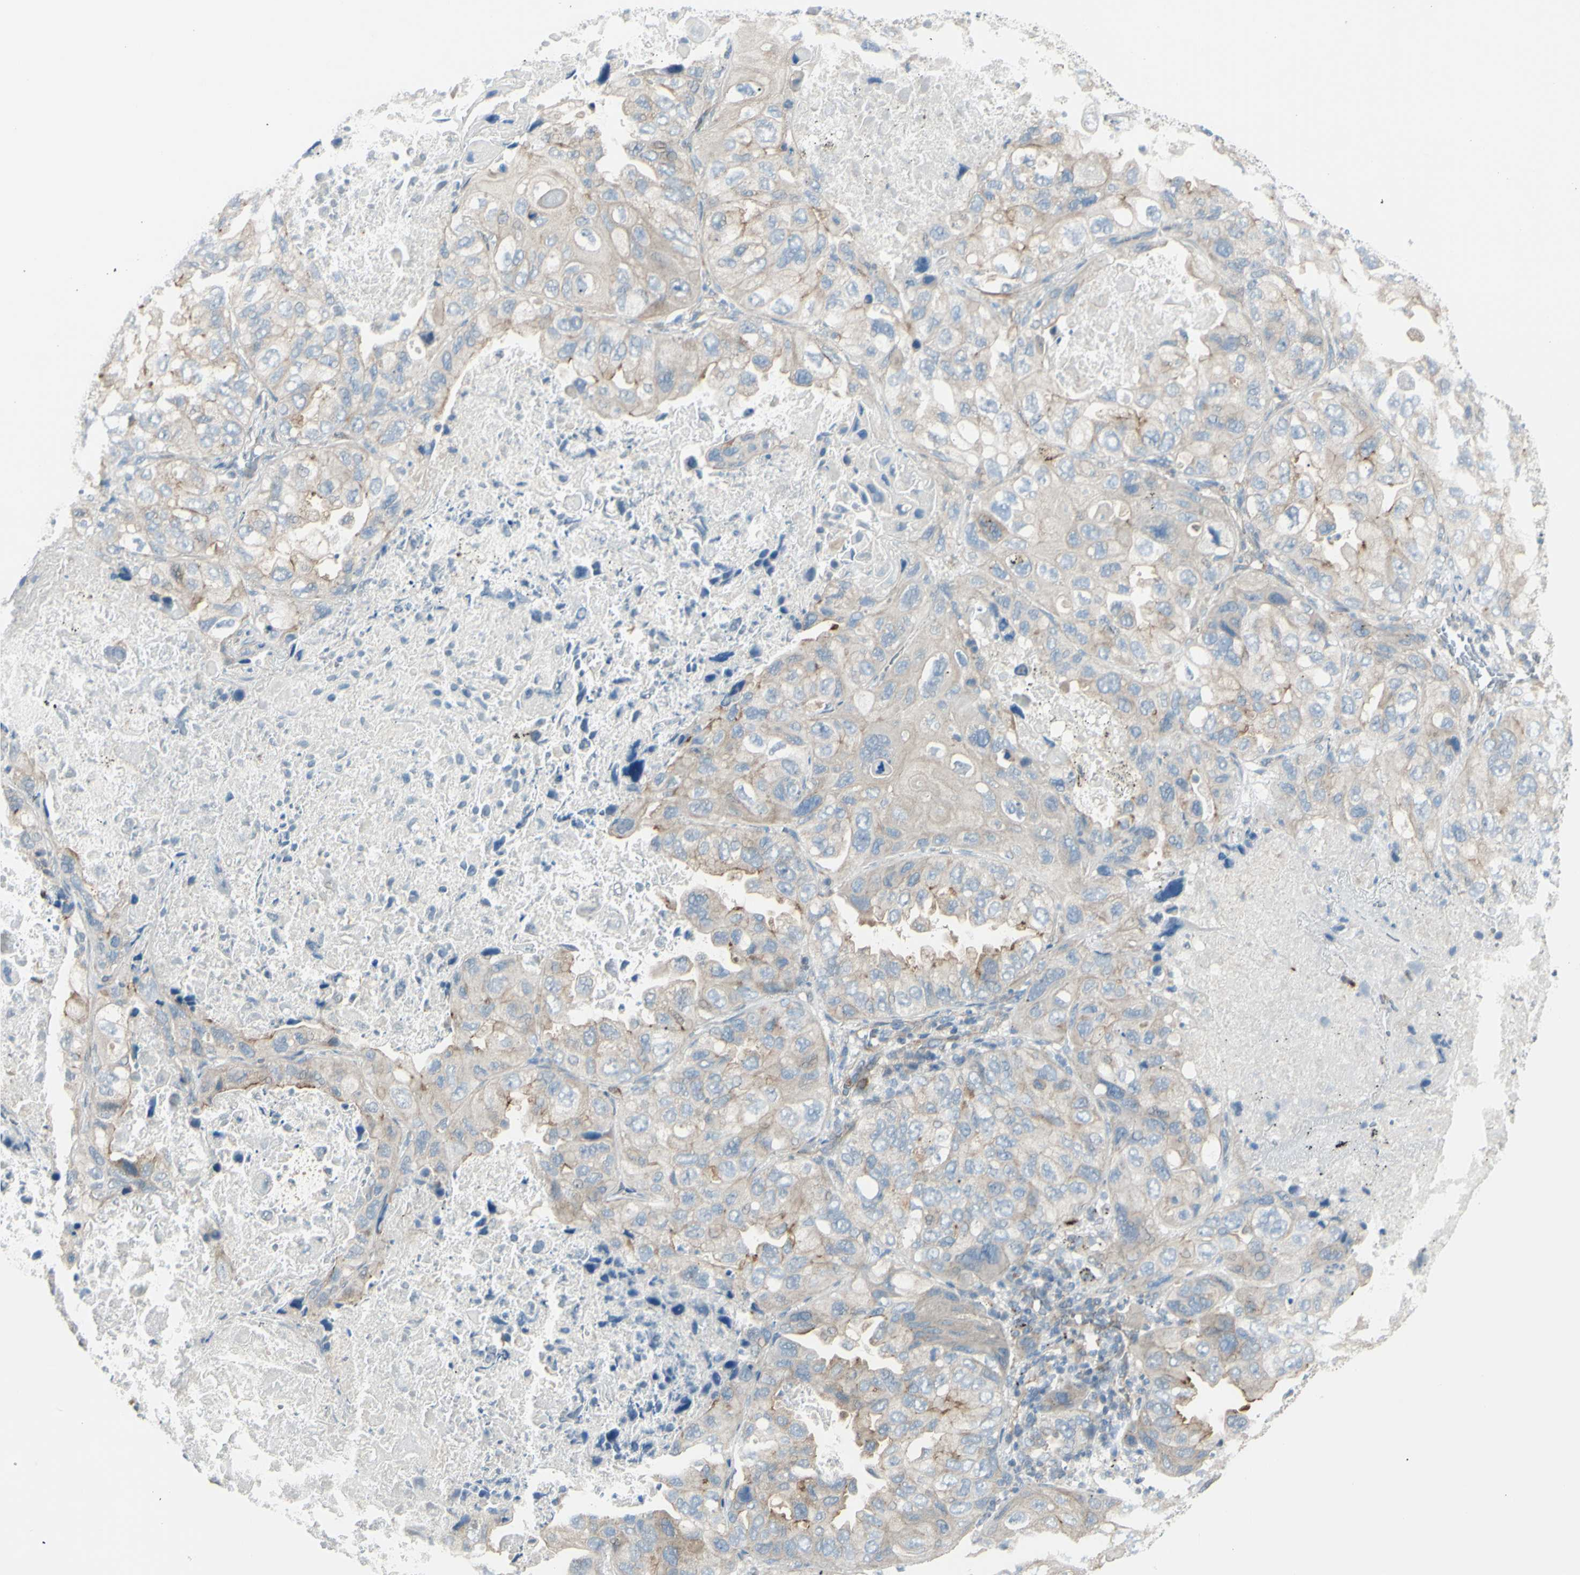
{"staining": {"intensity": "weak", "quantity": "25%-75%", "location": "cytoplasmic/membranous"}, "tissue": "lung cancer", "cell_type": "Tumor cells", "image_type": "cancer", "snomed": [{"axis": "morphology", "description": "Squamous cell carcinoma, NOS"}, {"axis": "topography", "description": "Lung"}], "caption": "A histopathology image showing weak cytoplasmic/membranous staining in about 25%-75% of tumor cells in lung cancer, as visualized by brown immunohistochemical staining.", "gene": "LMTK2", "patient": {"sex": "female", "age": 73}}